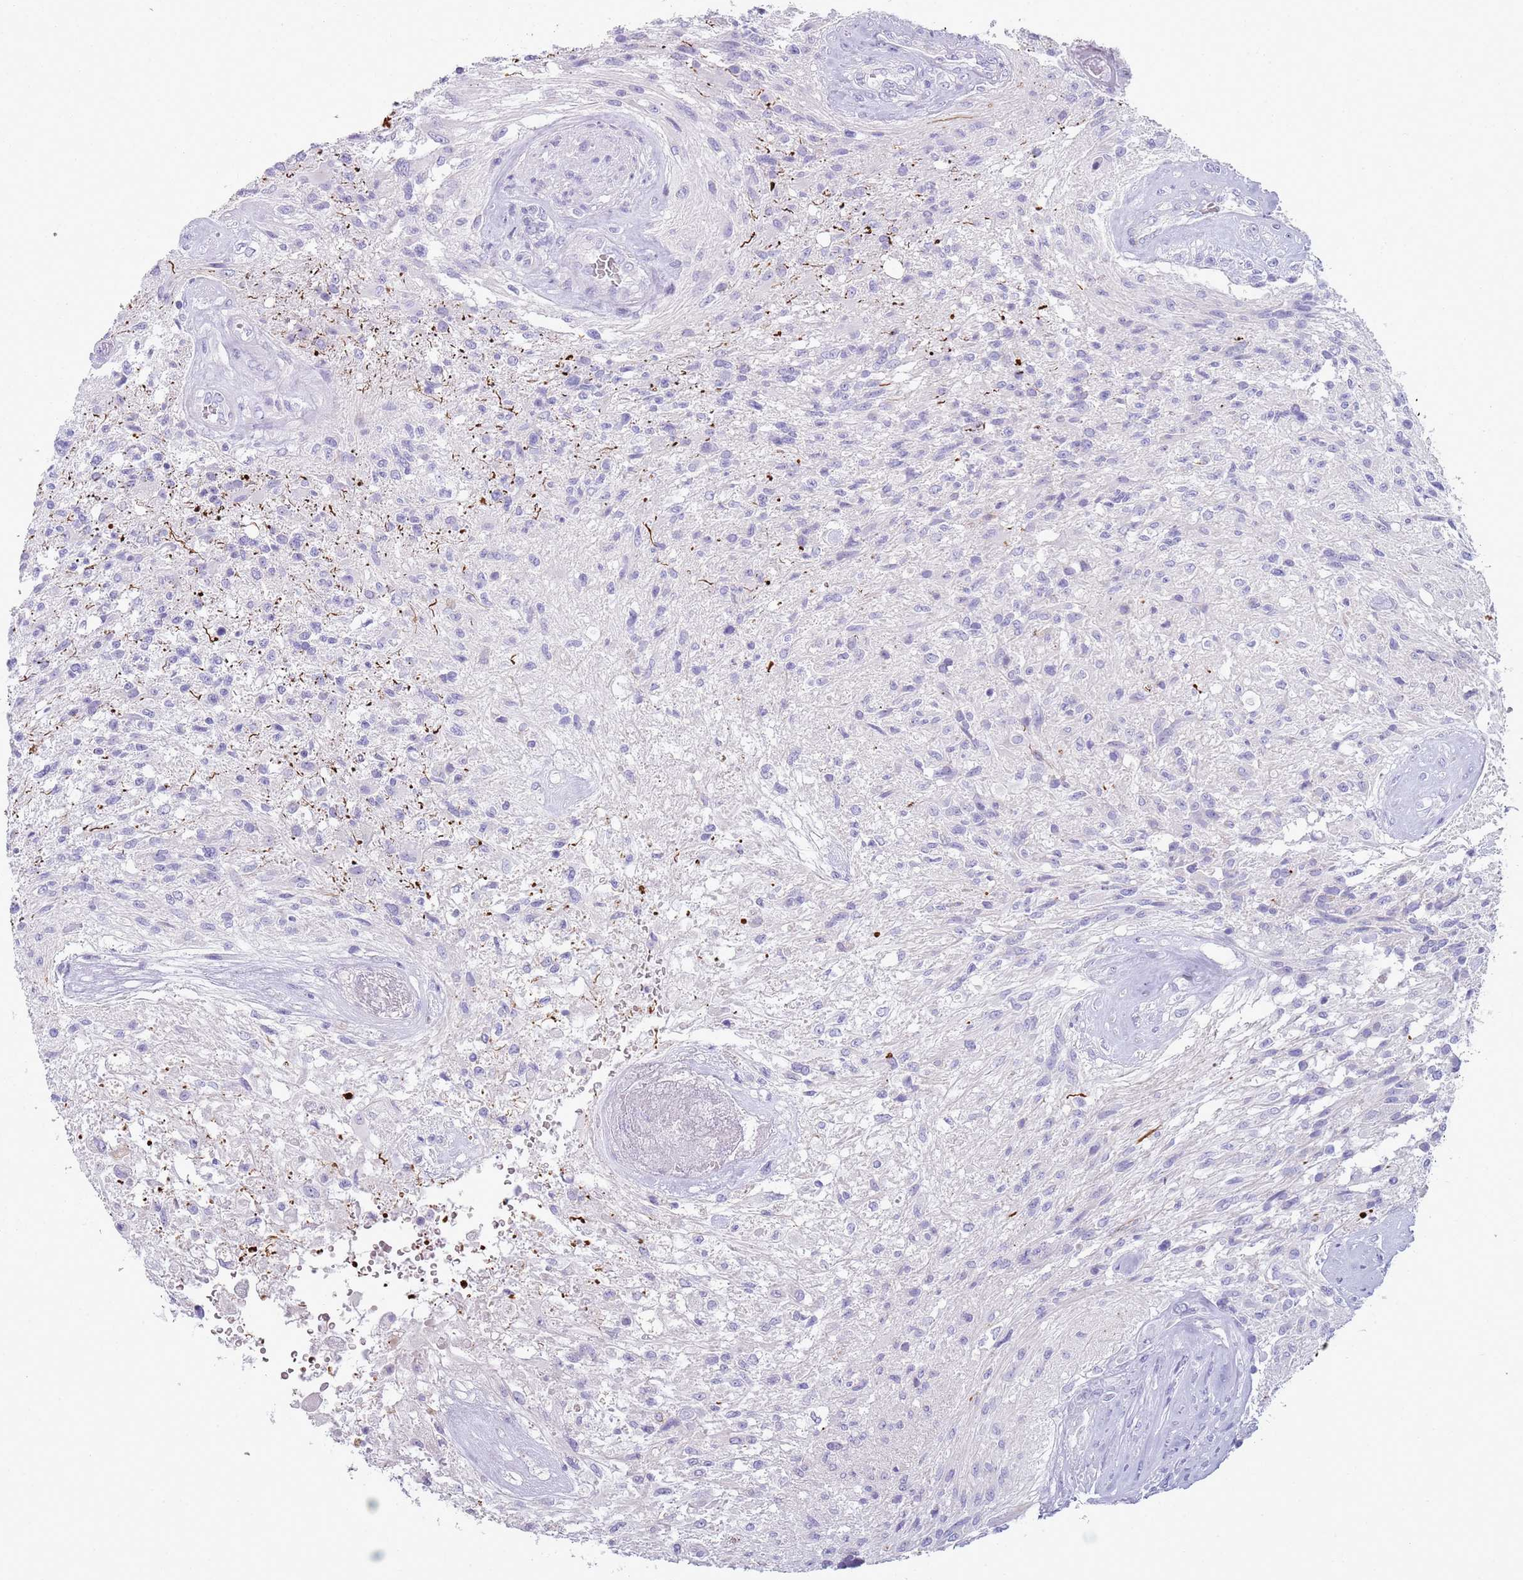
{"staining": {"intensity": "negative", "quantity": "none", "location": "none"}, "tissue": "glioma", "cell_type": "Tumor cells", "image_type": "cancer", "snomed": [{"axis": "morphology", "description": "Glioma, malignant, High grade"}, {"axis": "topography", "description": "Brain"}], "caption": "IHC of human glioma displays no staining in tumor cells. Nuclei are stained in blue.", "gene": "NBPF20", "patient": {"sex": "male", "age": 56}}